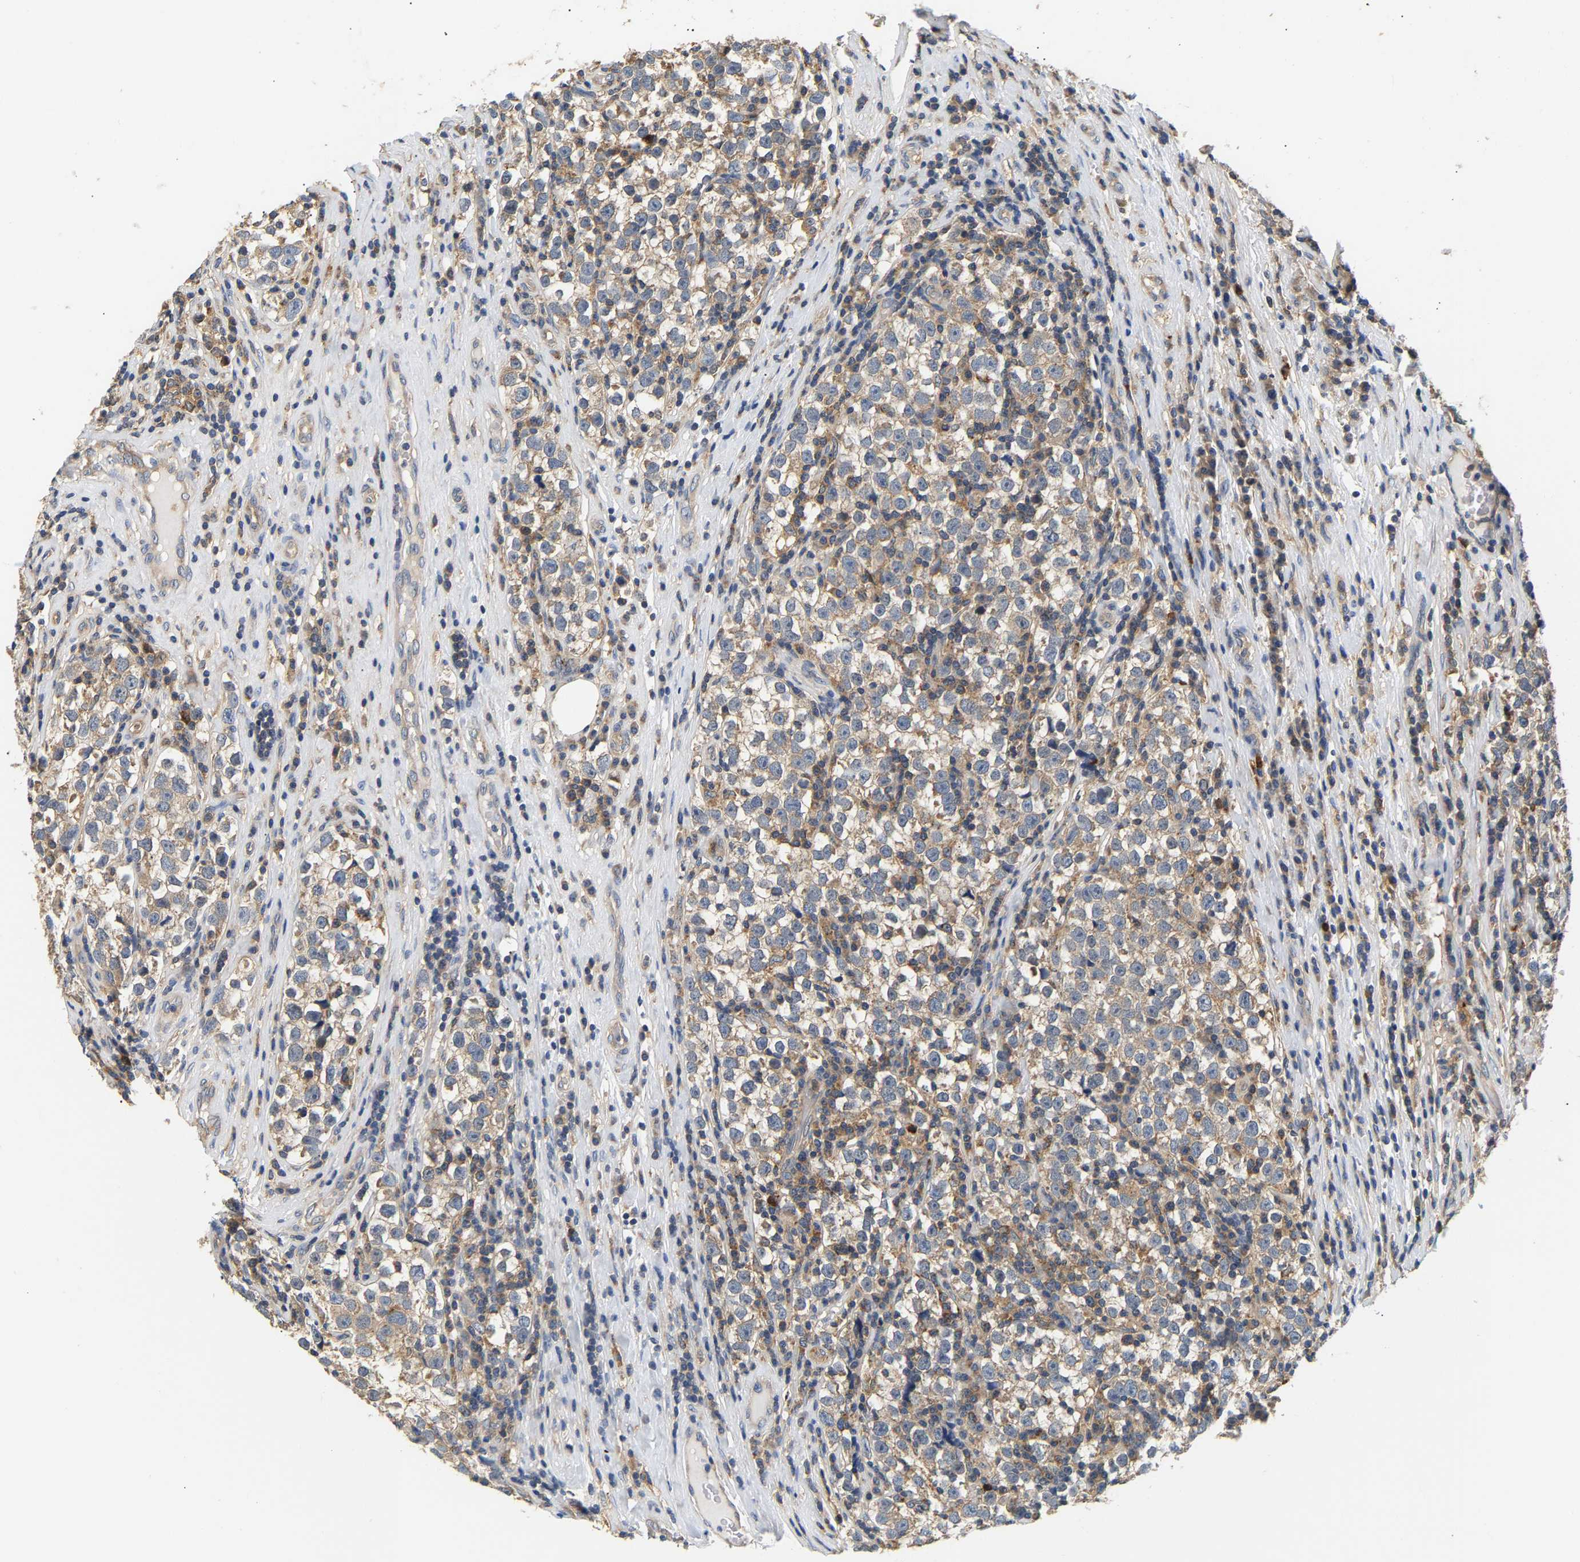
{"staining": {"intensity": "weak", "quantity": ">75%", "location": "cytoplasmic/membranous"}, "tissue": "testis cancer", "cell_type": "Tumor cells", "image_type": "cancer", "snomed": [{"axis": "morphology", "description": "Normal tissue, NOS"}, {"axis": "morphology", "description": "Seminoma, NOS"}, {"axis": "topography", "description": "Testis"}], "caption": "The micrograph displays a brown stain indicating the presence of a protein in the cytoplasmic/membranous of tumor cells in seminoma (testis).", "gene": "PPID", "patient": {"sex": "male", "age": 43}}